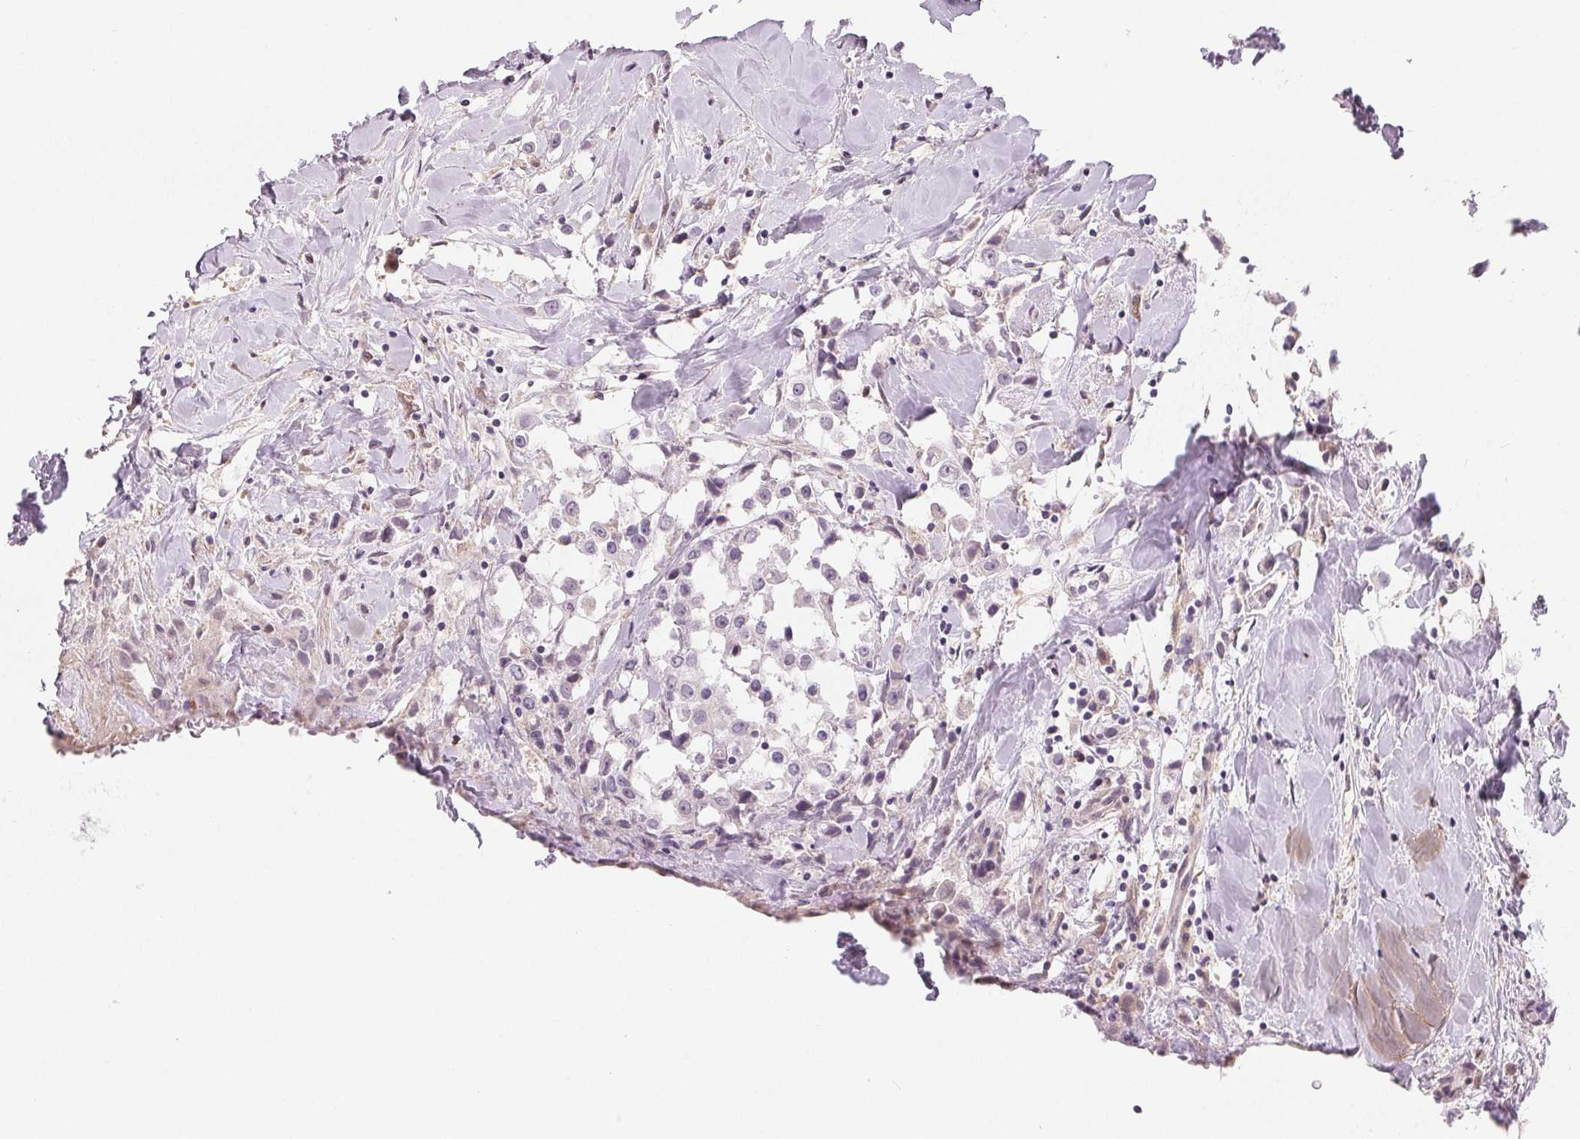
{"staining": {"intensity": "negative", "quantity": "none", "location": "none"}, "tissue": "breast cancer", "cell_type": "Tumor cells", "image_type": "cancer", "snomed": [{"axis": "morphology", "description": "Duct carcinoma"}, {"axis": "topography", "description": "Breast"}], "caption": "High magnification brightfield microscopy of breast cancer (intraductal carcinoma) stained with DAB (3,3'-diaminobenzidine) (brown) and counterstained with hematoxylin (blue): tumor cells show no significant positivity.", "gene": "CFC1", "patient": {"sex": "female", "age": 61}}